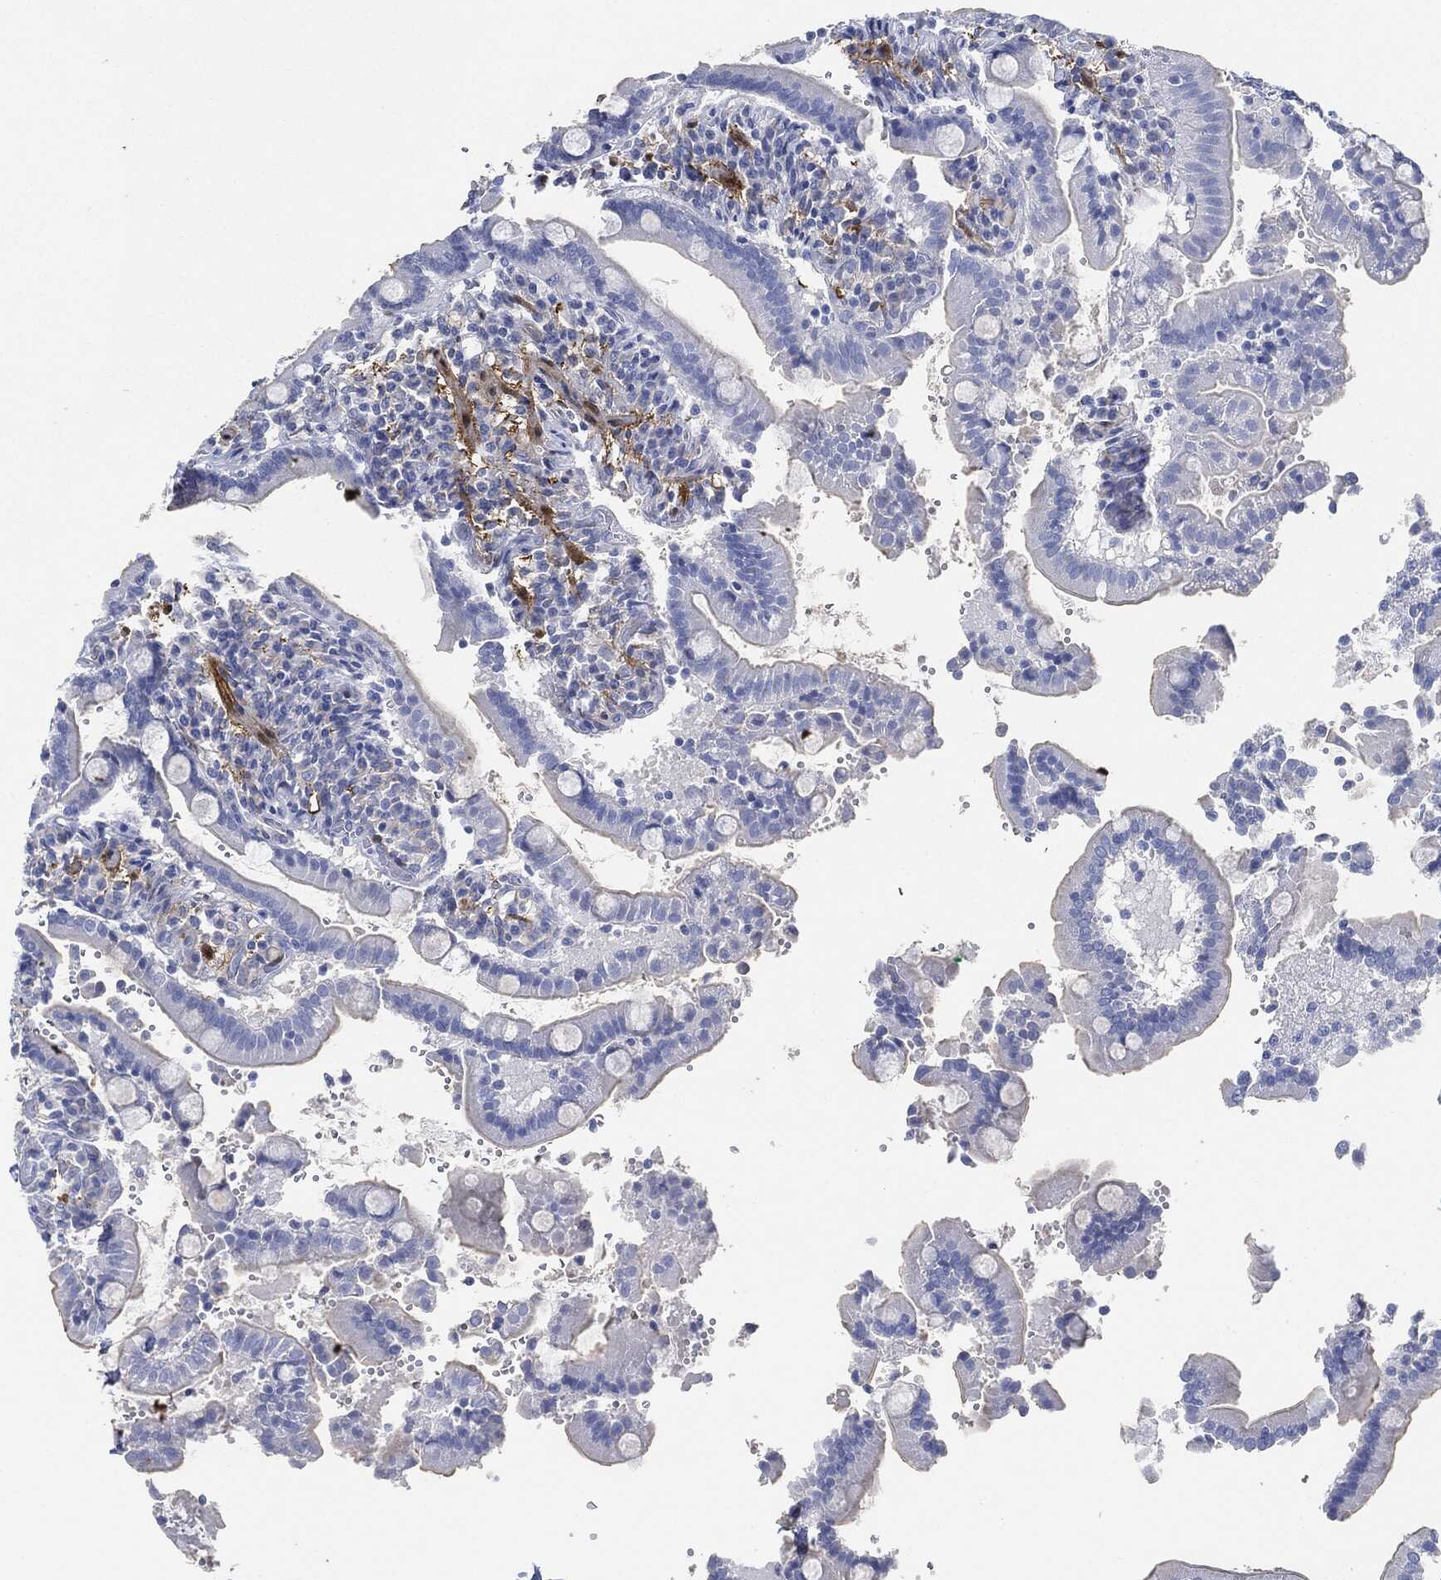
{"staining": {"intensity": "negative", "quantity": "none", "location": "none"}, "tissue": "duodenum", "cell_type": "Glandular cells", "image_type": "normal", "snomed": [{"axis": "morphology", "description": "Normal tissue, NOS"}, {"axis": "topography", "description": "Duodenum"}], "caption": "A high-resolution histopathology image shows immunohistochemistry staining of benign duodenum, which reveals no significant staining in glandular cells. Brightfield microscopy of IHC stained with DAB (3,3'-diaminobenzidine) (brown) and hematoxylin (blue), captured at high magnification.", "gene": "TAGLN", "patient": {"sex": "female", "age": 62}}